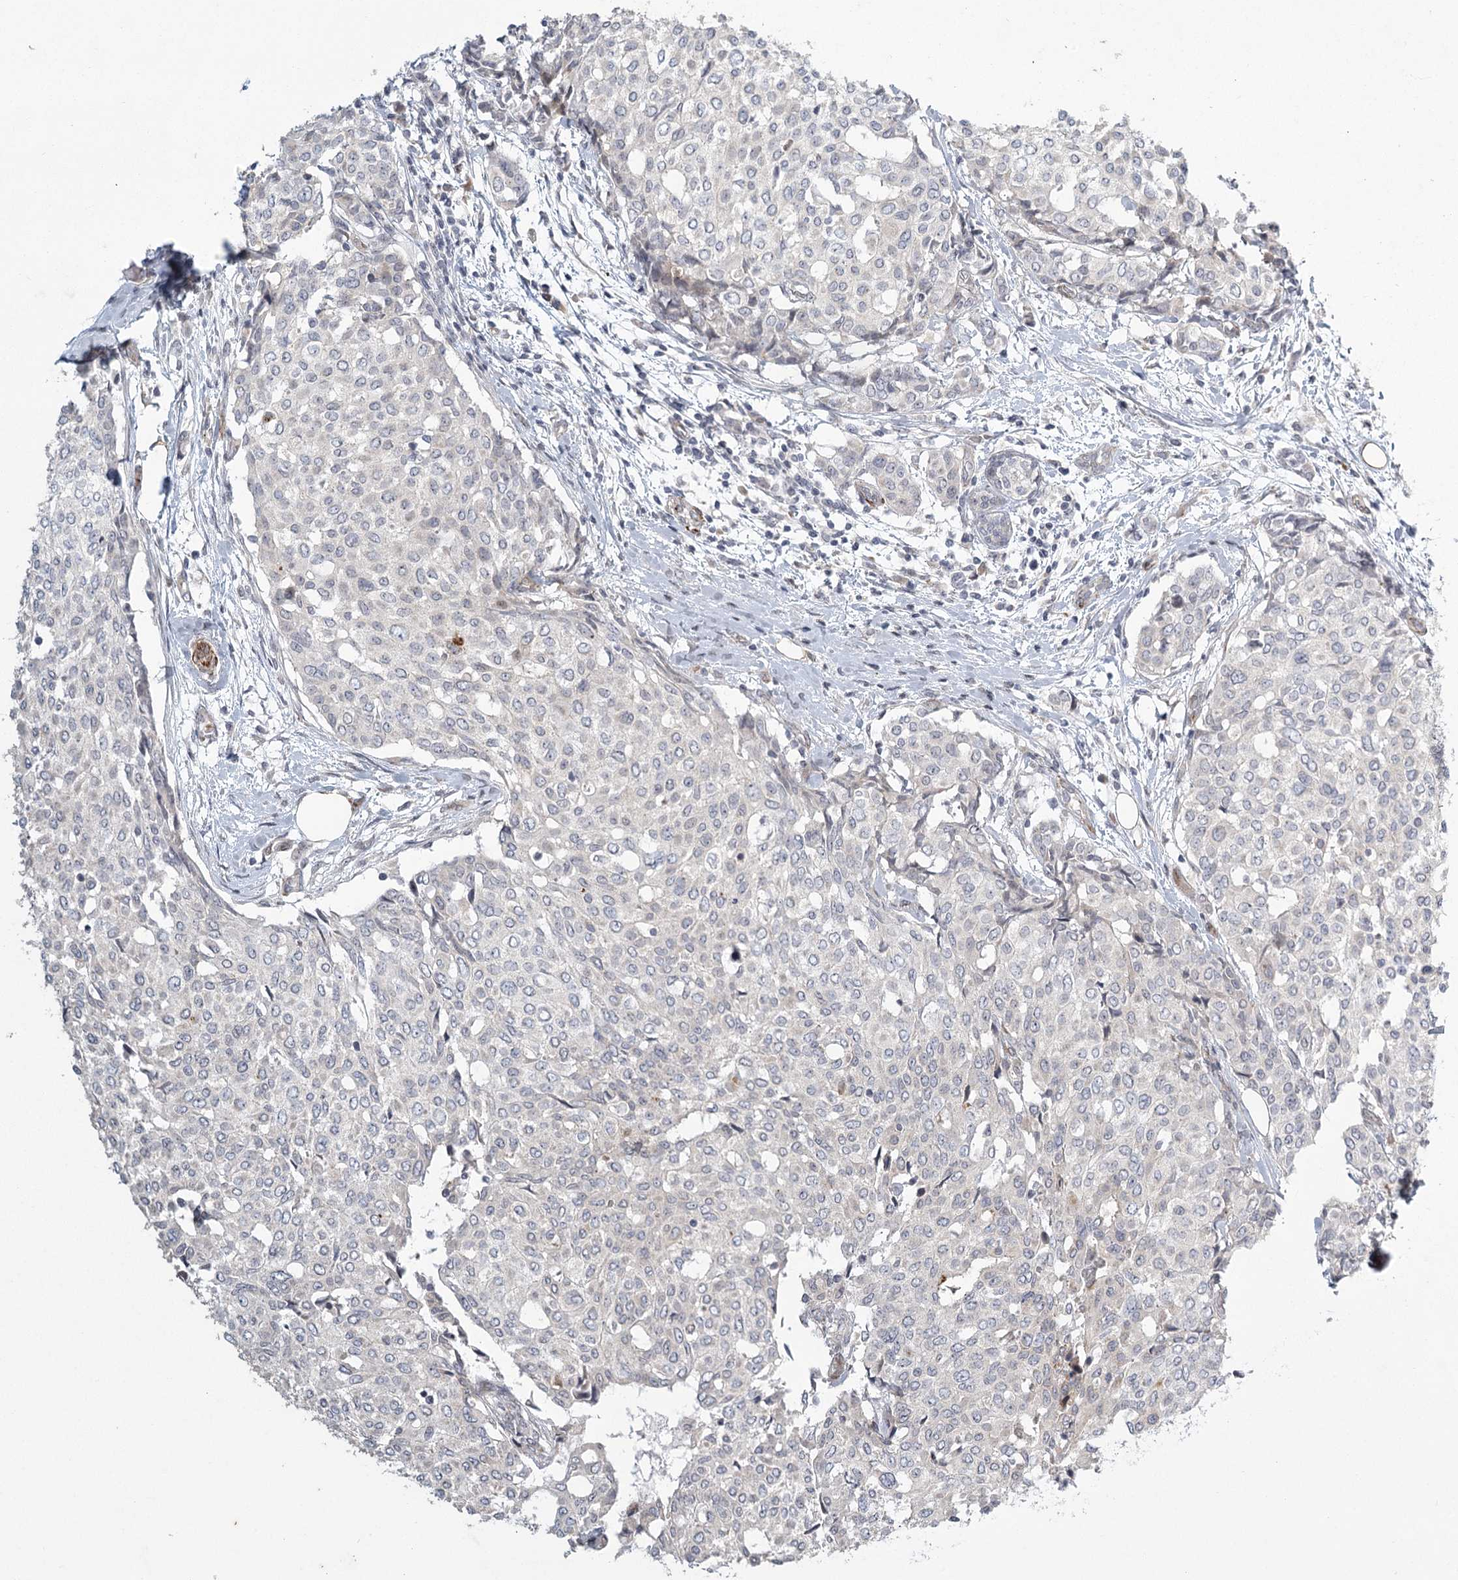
{"staining": {"intensity": "negative", "quantity": "none", "location": "none"}, "tissue": "breast cancer", "cell_type": "Tumor cells", "image_type": "cancer", "snomed": [{"axis": "morphology", "description": "Lobular carcinoma"}, {"axis": "topography", "description": "Breast"}], "caption": "Human breast cancer (lobular carcinoma) stained for a protein using immunohistochemistry shows no positivity in tumor cells.", "gene": "MEPE", "patient": {"sex": "female", "age": 51}}